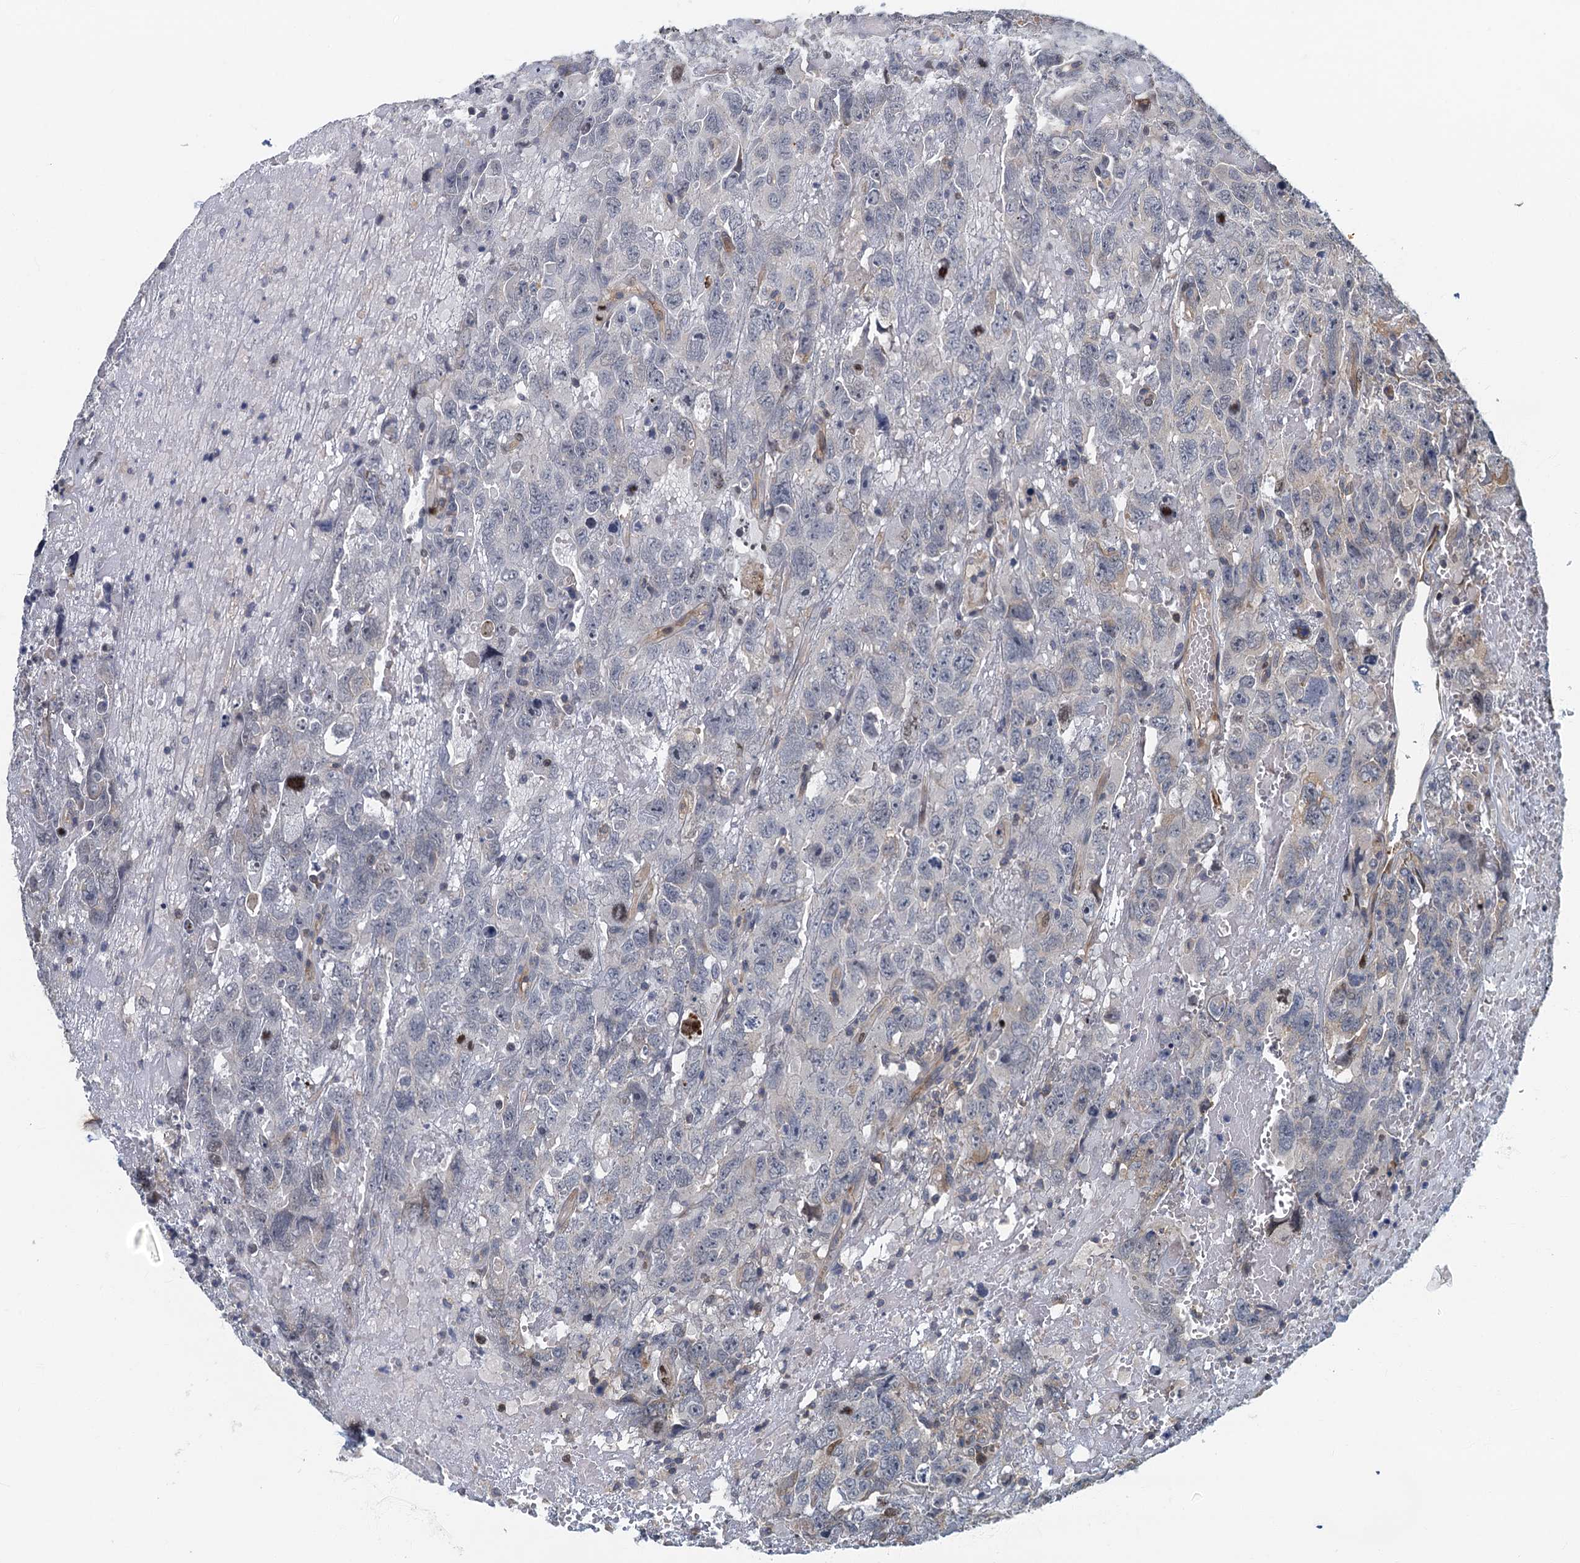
{"staining": {"intensity": "negative", "quantity": "none", "location": "none"}, "tissue": "testis cancer", "cell_type": "Tumor cells", "image_type": "cancer", "snomed": [{"axis": "morphology", "description": "Carcinoma, Embryonal, NOS"}, {"axis": "topography", "description": "Testis"}], "caption": "A high-resolution micrograph shows IHC staining of testis embryonal carcinoma, which shows no significant staining in tumor cells.", "gene": "CKAP2L", "patient": {"sex": "male", "age": 45}}